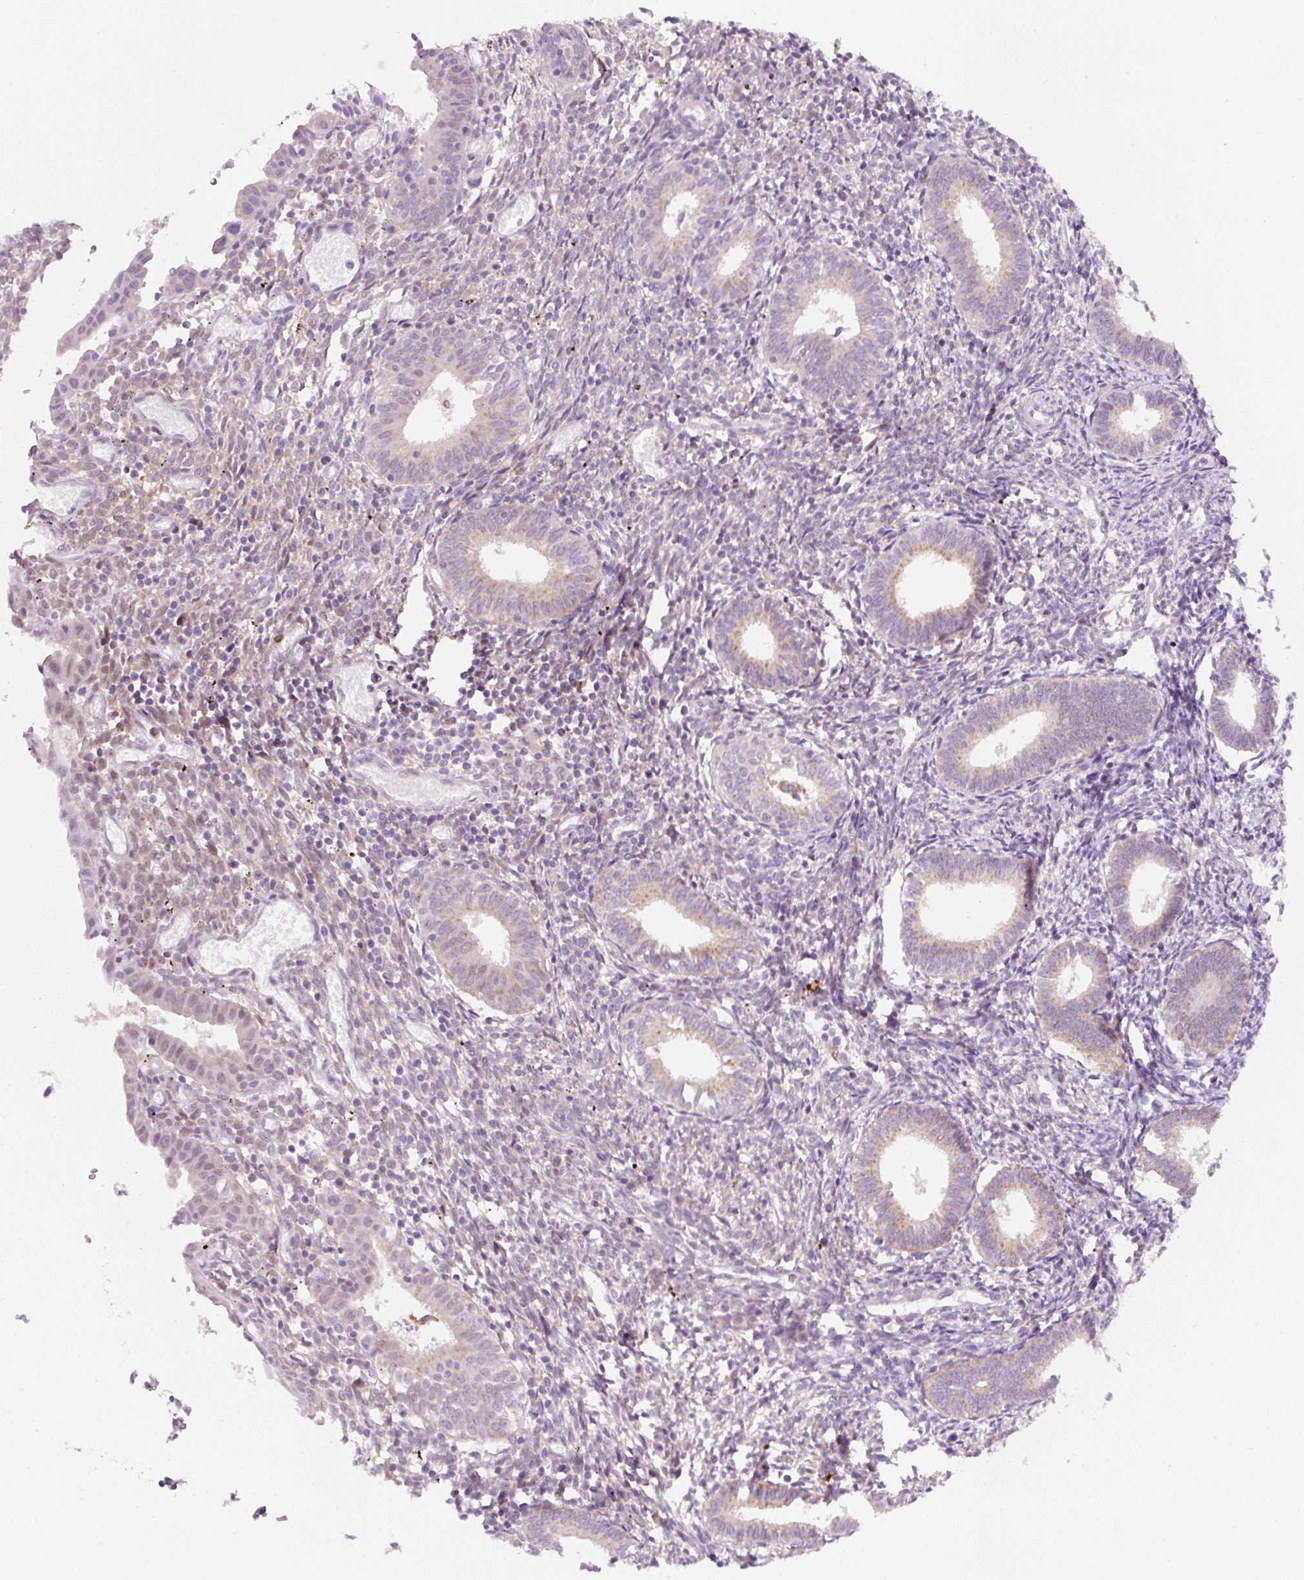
{"staining": {"intensity": "moderate", "quantity": "<25%", "location": "cytoplasmic/membranous"}, "tissue": "endometrium", "cell_type": "Cells in endometrial stroma", "image_type": "normal", "snomed": [{"axis": "morphology", "description": "Normal tissue, NOS"}, {"axis": "topography", "description": "Endometrium"}], "caption": "This image shows normal endometrium stained with immunohistochemistry to label a protein in brown. The cytoplasmic/membranous of cells in endometrial stroma show moderate positivity for the protein. Nuclei are counter-stained blue.", "gene": "CEBPZOS", "patient": {"sex": "female", "age": 41}}